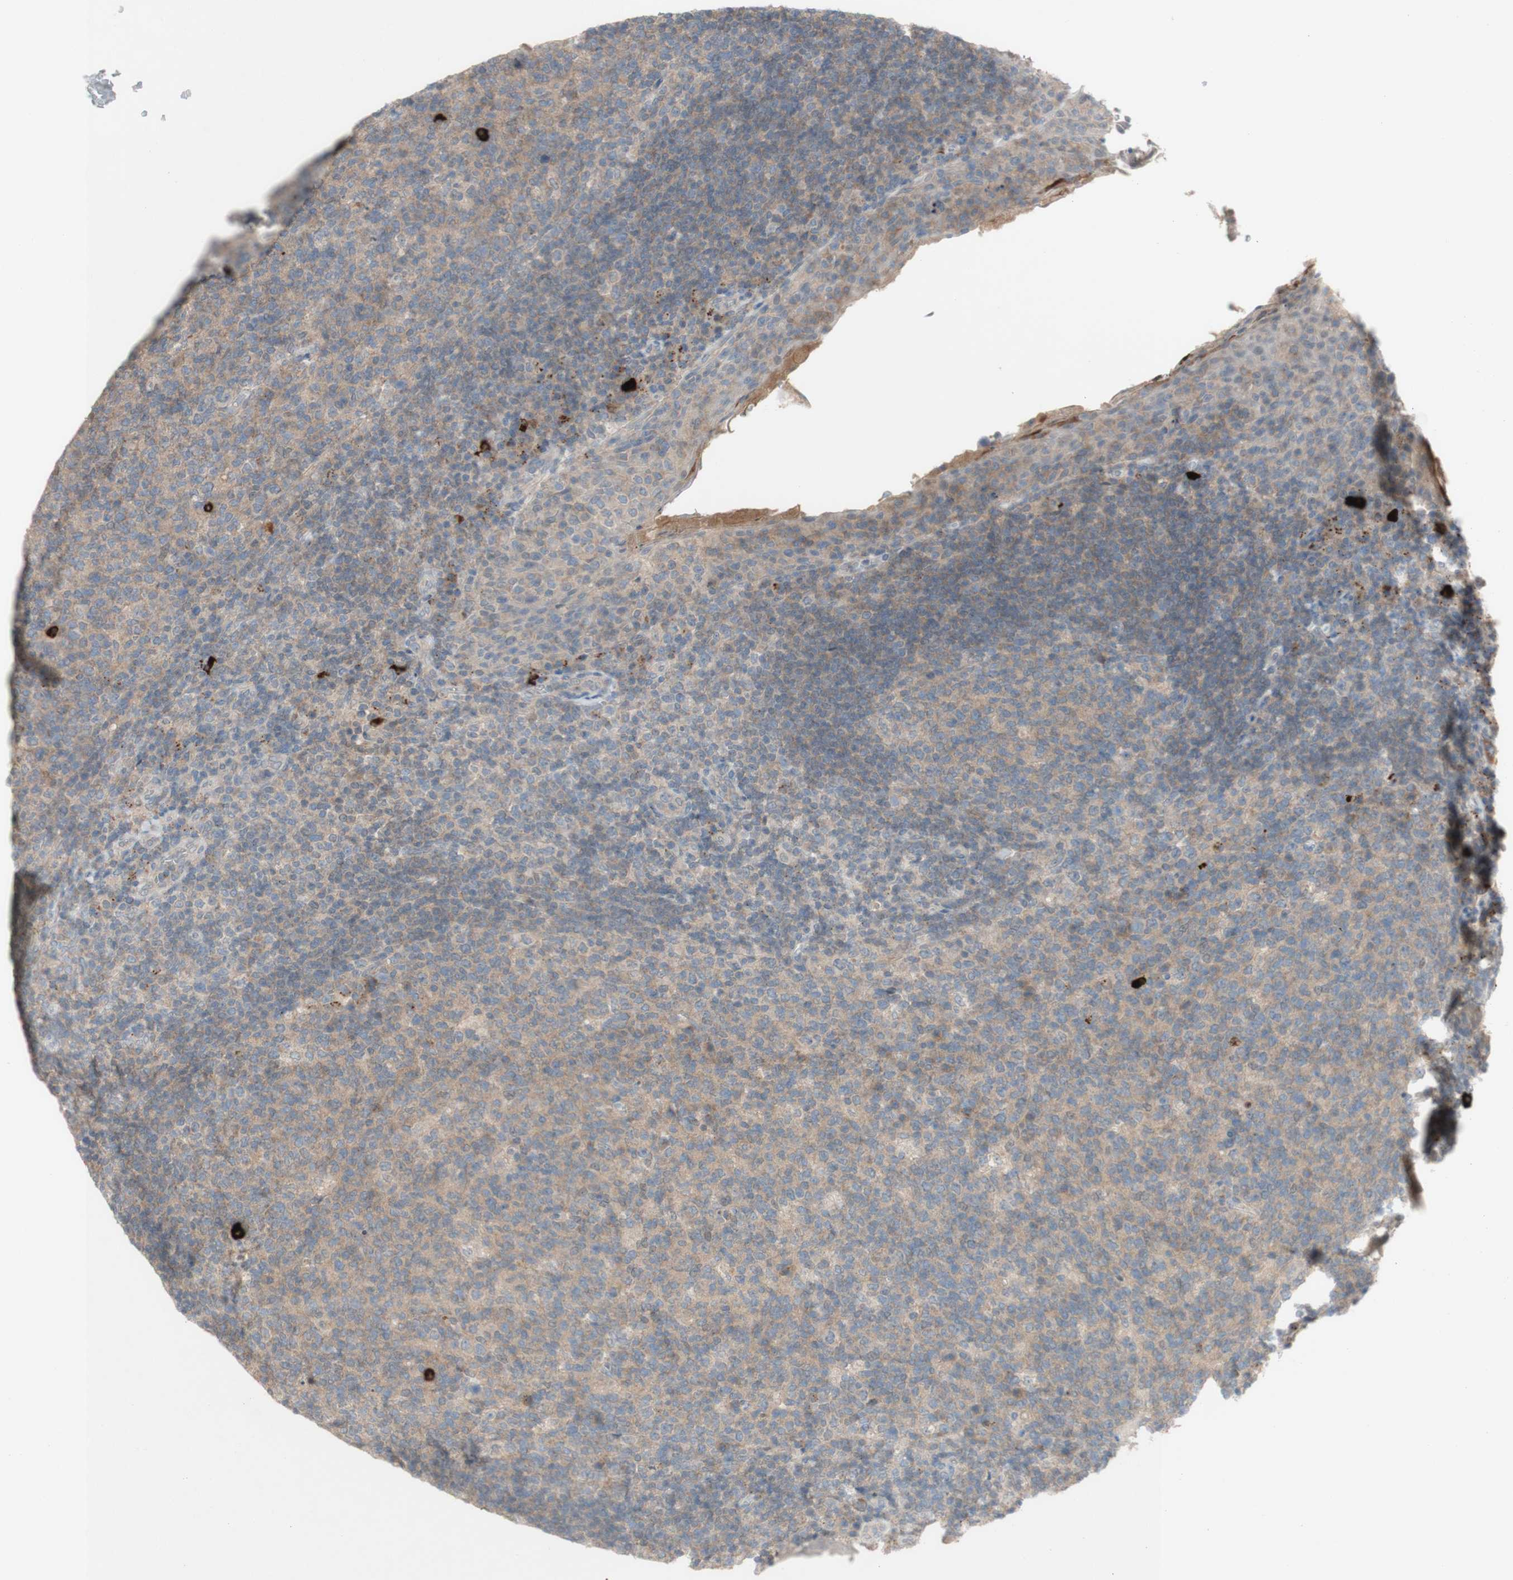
{"staining": {"intensity": "weak", "quantity": ">75%", "location": "cytoplasmic/membranous"}, "tissue": "tonsil", "cell_type": "Germinal center cells", "image_type": "normal", "snomed": [{"axis": "morphology", "description": "Normal tissue, NOS"}, {"axis": "topography", "description": "Tonsil"}], "caption": "This histopathology image demonstrates IHC staining of benign tonsil, with low weak cytoplasmic/membranous positivity in about >75% of germinal center cells.", "gene": "PEX2", "patient": {"sex": "male", "age": 17}}